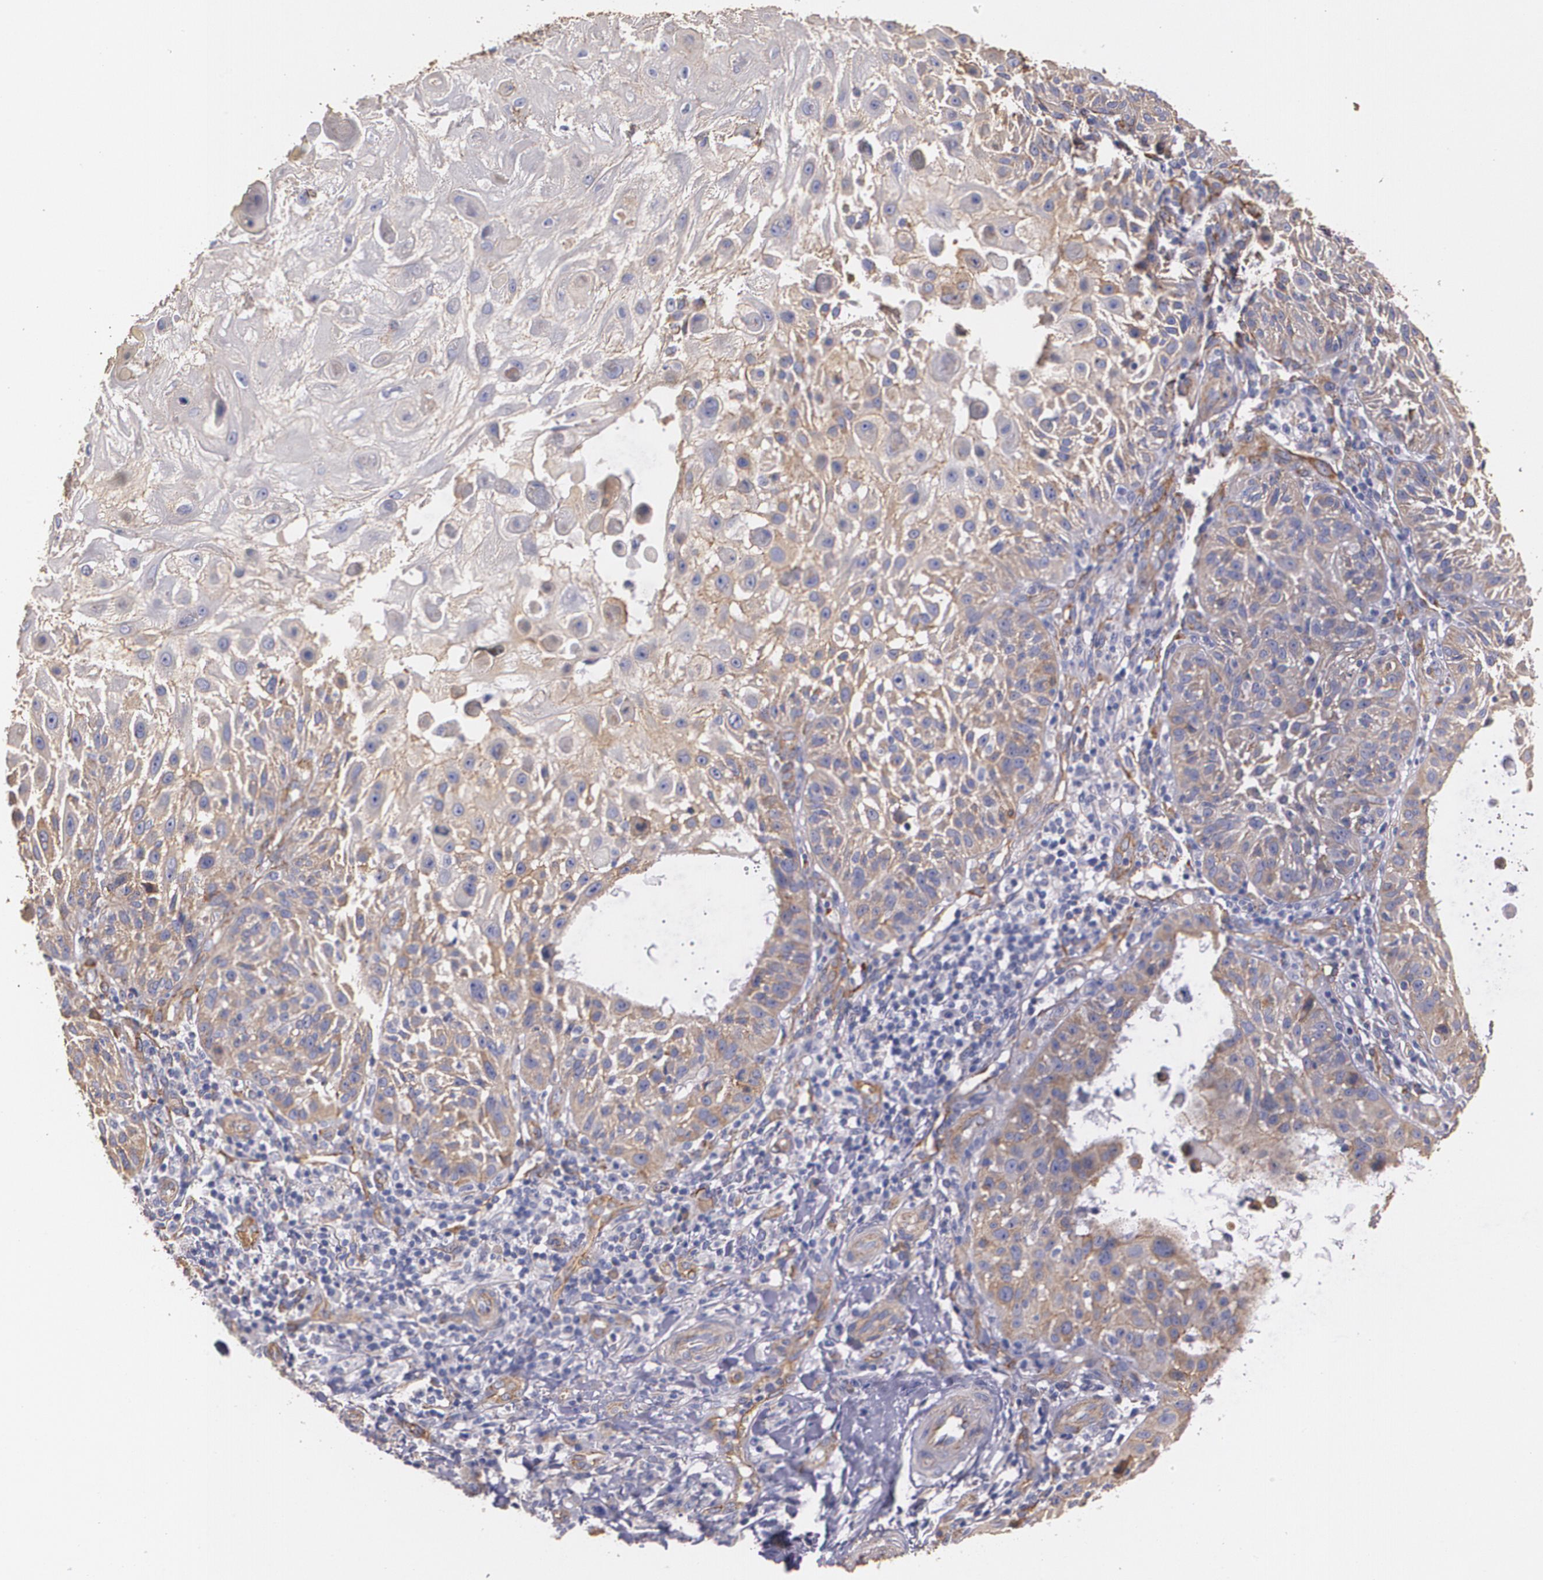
{"staining": {"intensity": "moderate", "quantity": ">75%", "location": "cytoplasmic/membranous"}, "tissue": "skin cancer", "cell_type": "Tumor cells", "image_type": "cancer", "snomed": [{"axis": "morphology", "description": "Squamous cell carcinoma, NOS"}, {"axis": "topography", "description": "Skin"}], "caption": "Tumor cells display medium levels of moderate cytoplasmic/membranous expression in approximately >75% of cells in human skin cancer (squamous cell carcinoma).", "gene": "TJP1", "patient": {"sex": "female", "age": 89}}